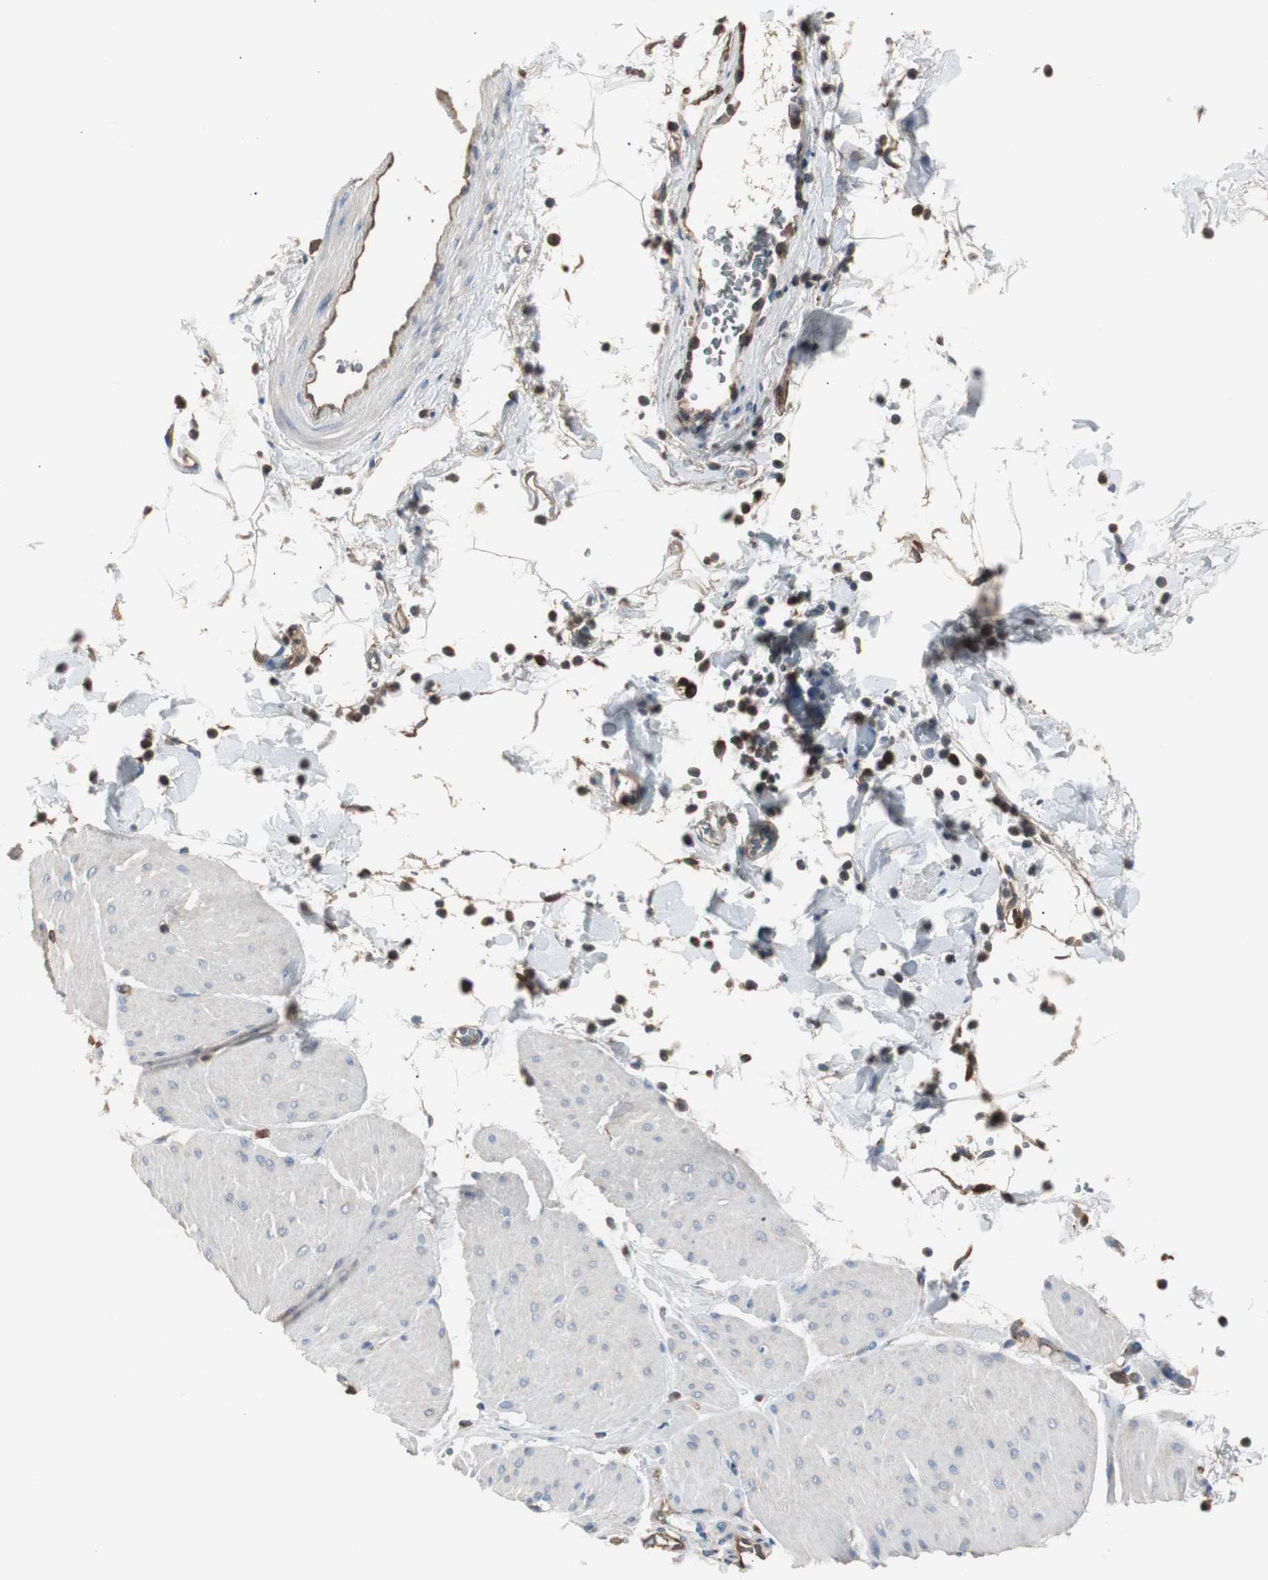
{"staining": {"intensity": "negative", "quantity": "none", "location": "none"}, "tissue": "smooth muscle", "cell_type": "Smooth muscle cells", "image_type": "normal", "snomed": [{"axis": "morphology", "description": "Normal tissue, NOS"}, {"axis": "topography", "description": "Smooth muscle"}, {"axis": "topography", "description": "Colon"}], "caption": "A high-resolution photomicrograph shows immunohistochemistry staining of unremarkable smooth muscle, which reveals no significant staining in smooth muscle cells. (DAB (3,3'-diaminobenzidine) IHC visualized using brightfield microscopy, high magnification).", "gene": "B2M", "patient": {"sex": "male", "age": 67}}